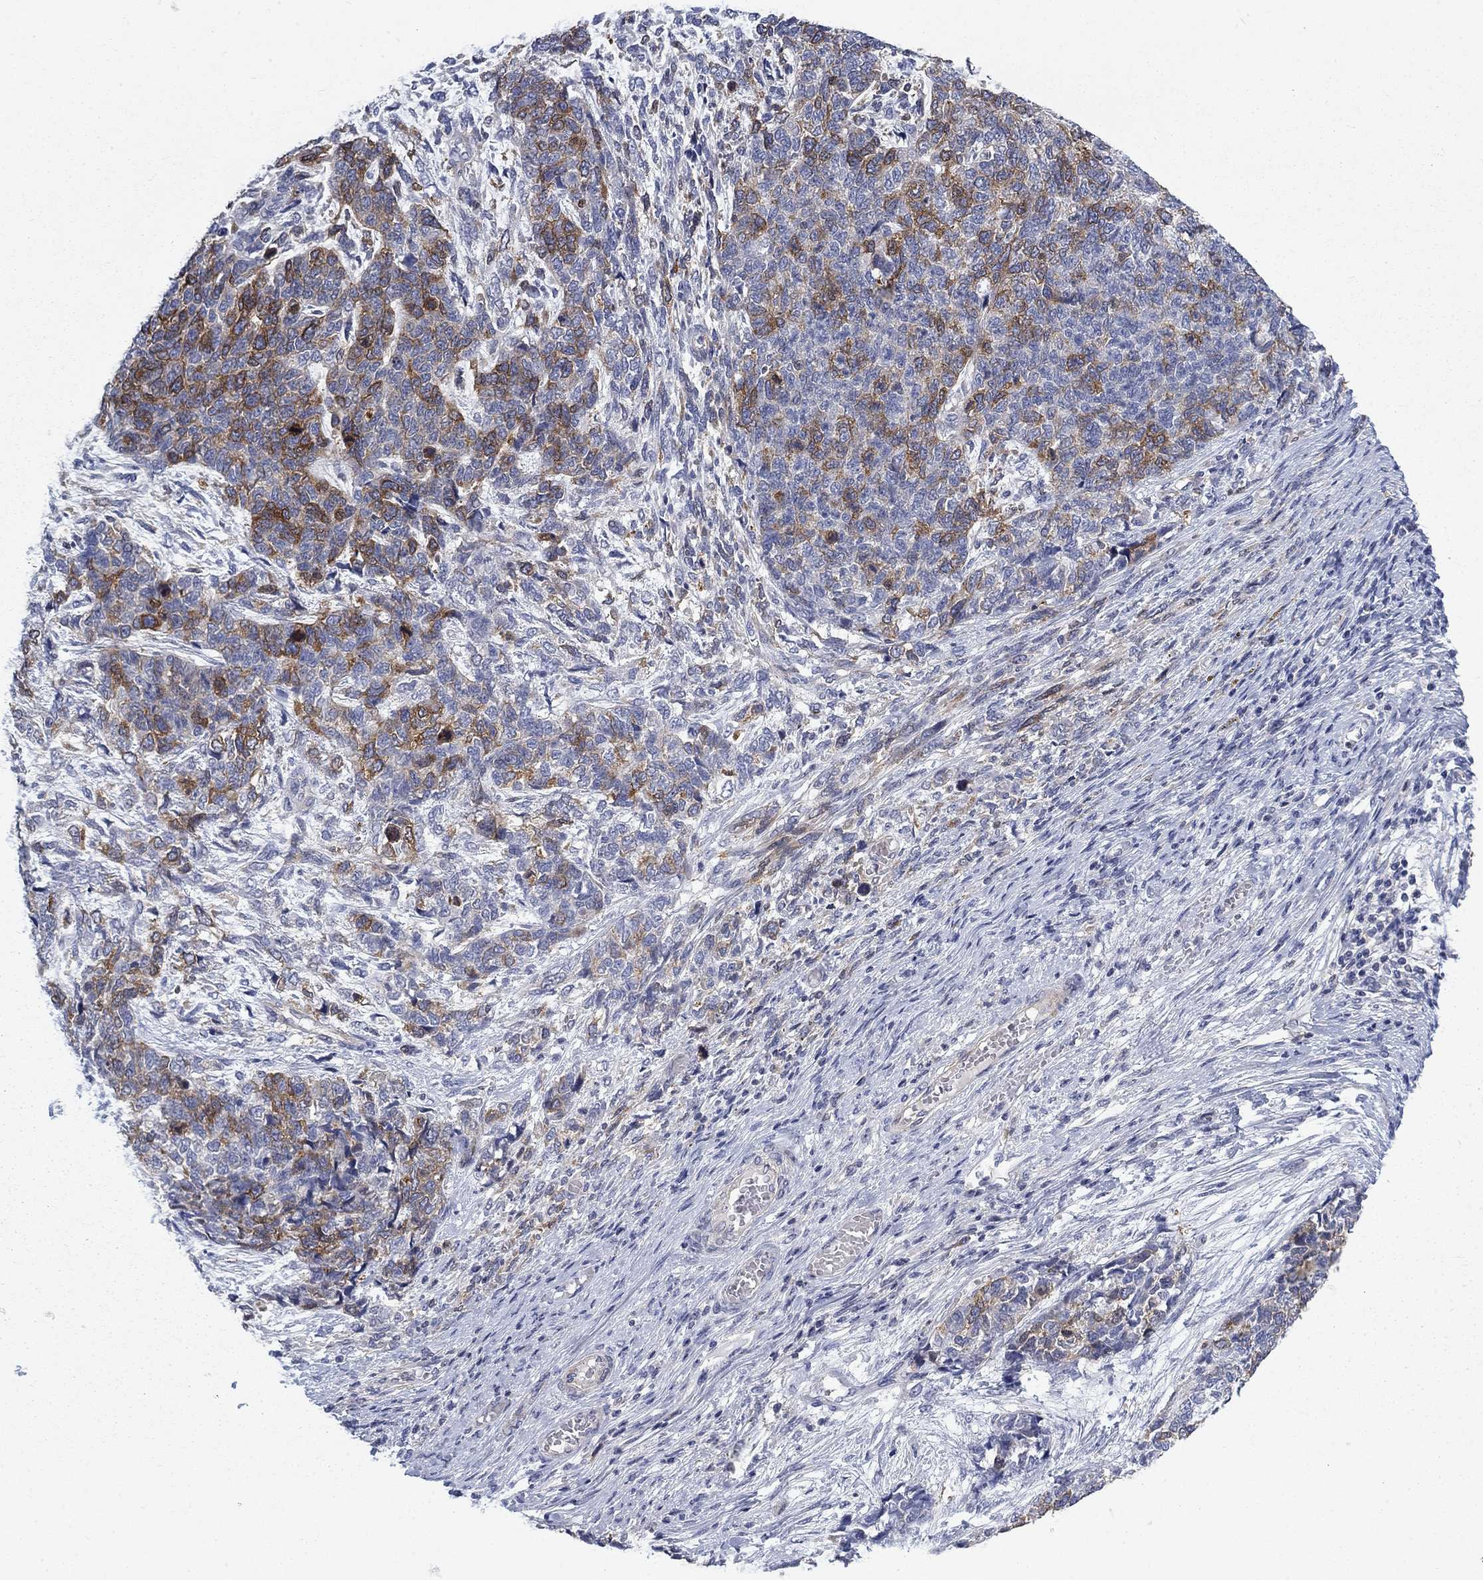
{"staining": {"intensity": "strong", "quantity": "25%-75%", "location": "cytoplasmic/membranous"}, "tissue": "cervical cancer", "cell_type": "Tumor cells", "image_type": "cancer", "snomed": [{"axis": "morphology", "description": "Squamous cell carcinoma, NOS"}, {"axis": "topography", "description": "Cervix"}], "caption": "The micrograph shows staining of cervical cancer, revealing strong cytoplasmic/membranous protein expression (brown color) within tumor cells. (DAB IHC, brown staining for protein, blue staining for nuclei).", "gene": "KIF15", "patient": {"sex": "female", "age": 63}}